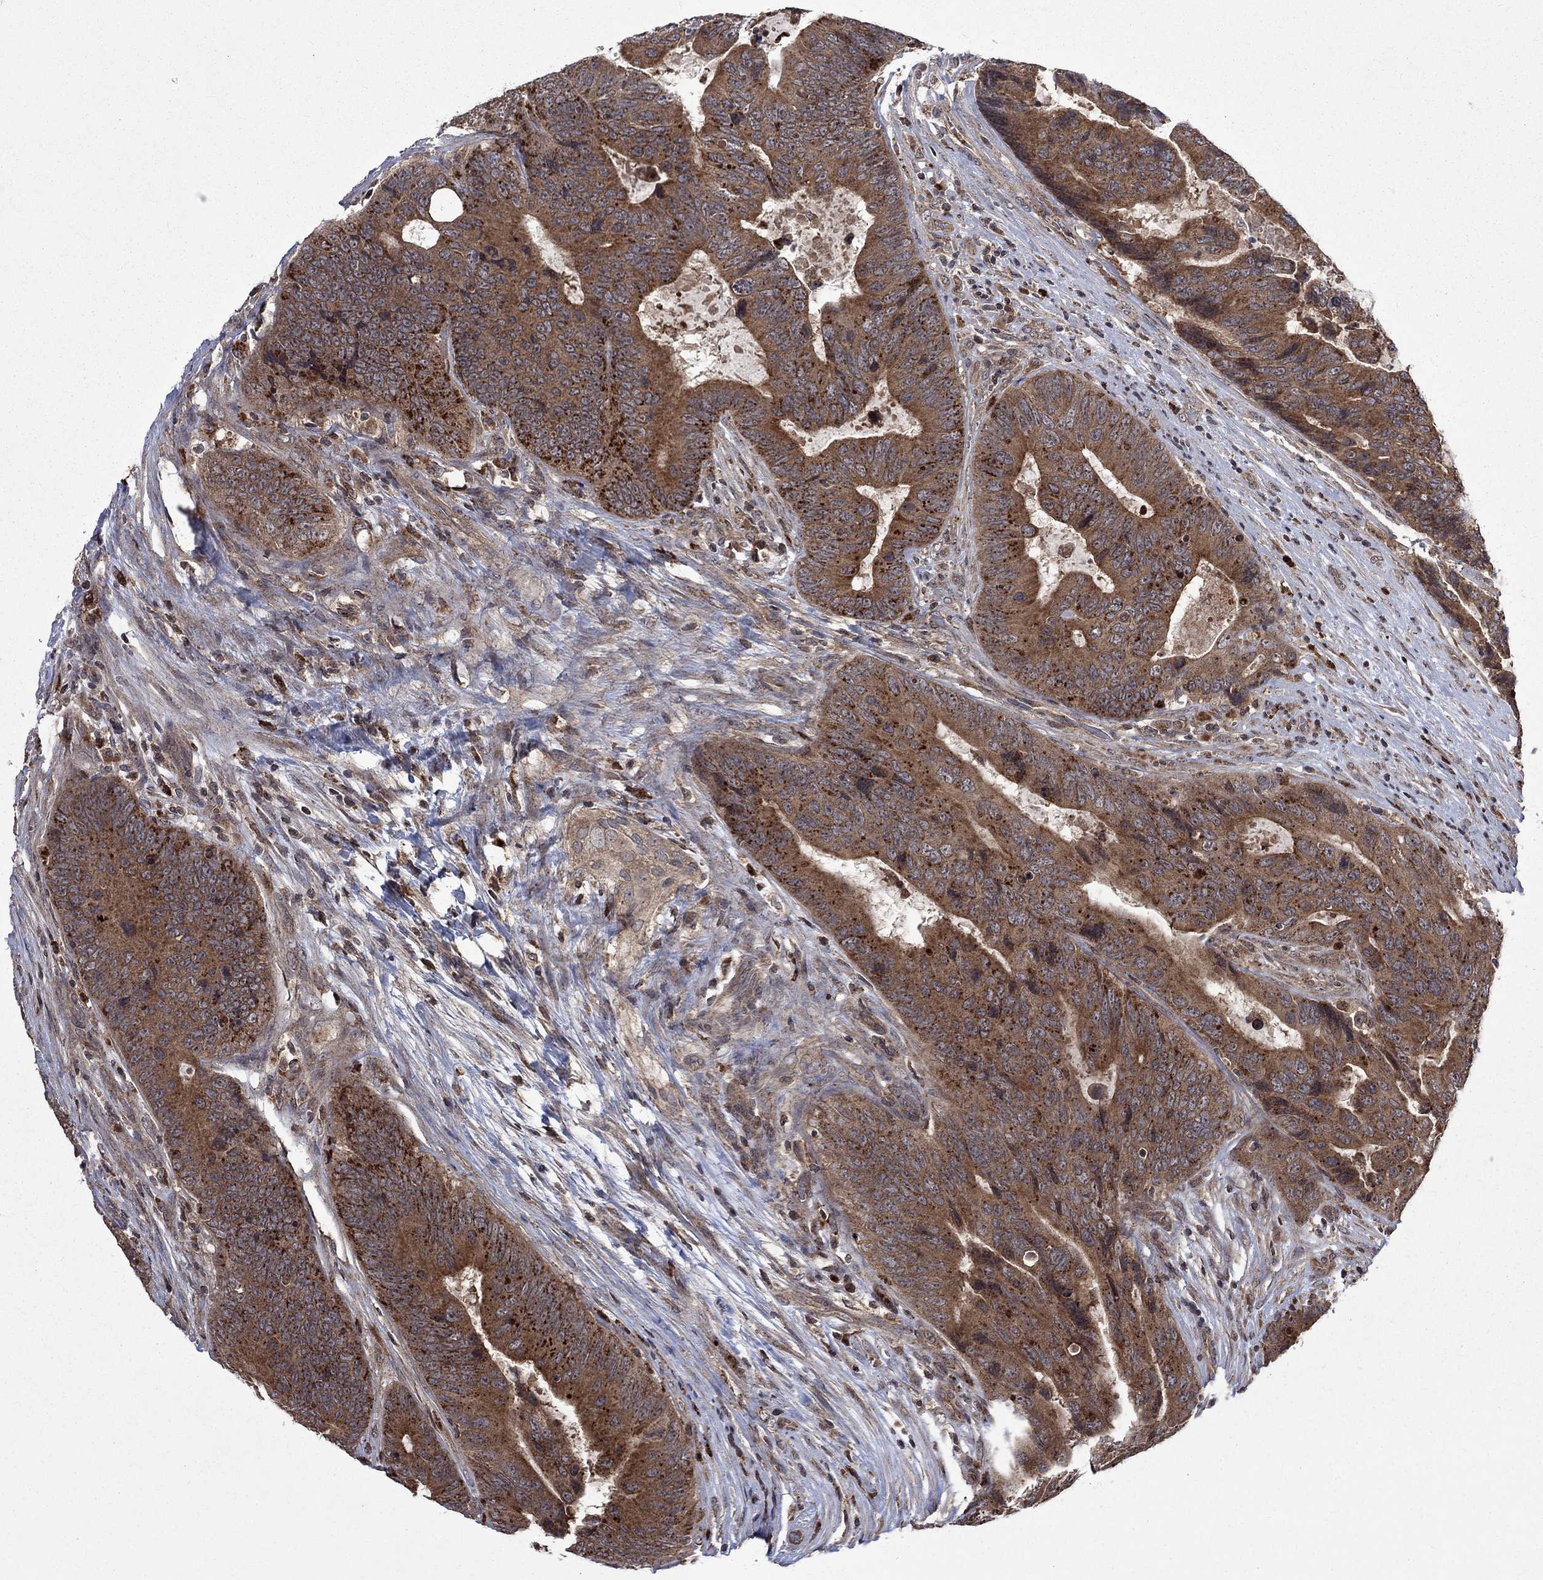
{"staining": {"intensity": "moderate", "quantity": ">75%", "location": "cytoplasmic/membranous"}, "tissue": "colorectal cancer", "cell_type": "Tumor cells", "image_type": "cancer", "snomed": [{"axis": "morphology", "description": "Adenocarcinoma, NOS"}, {"axis": "topography", "description": "Colon"}], "caption": "Protein expression analysis of human colorectal cancer (adenocarcinoma) reveals moderate cytoplasmic/membranous staining in about >75% of tumor cells.", "gene": "TMEM33", "patient": {"sex": "female", "age": 56}}